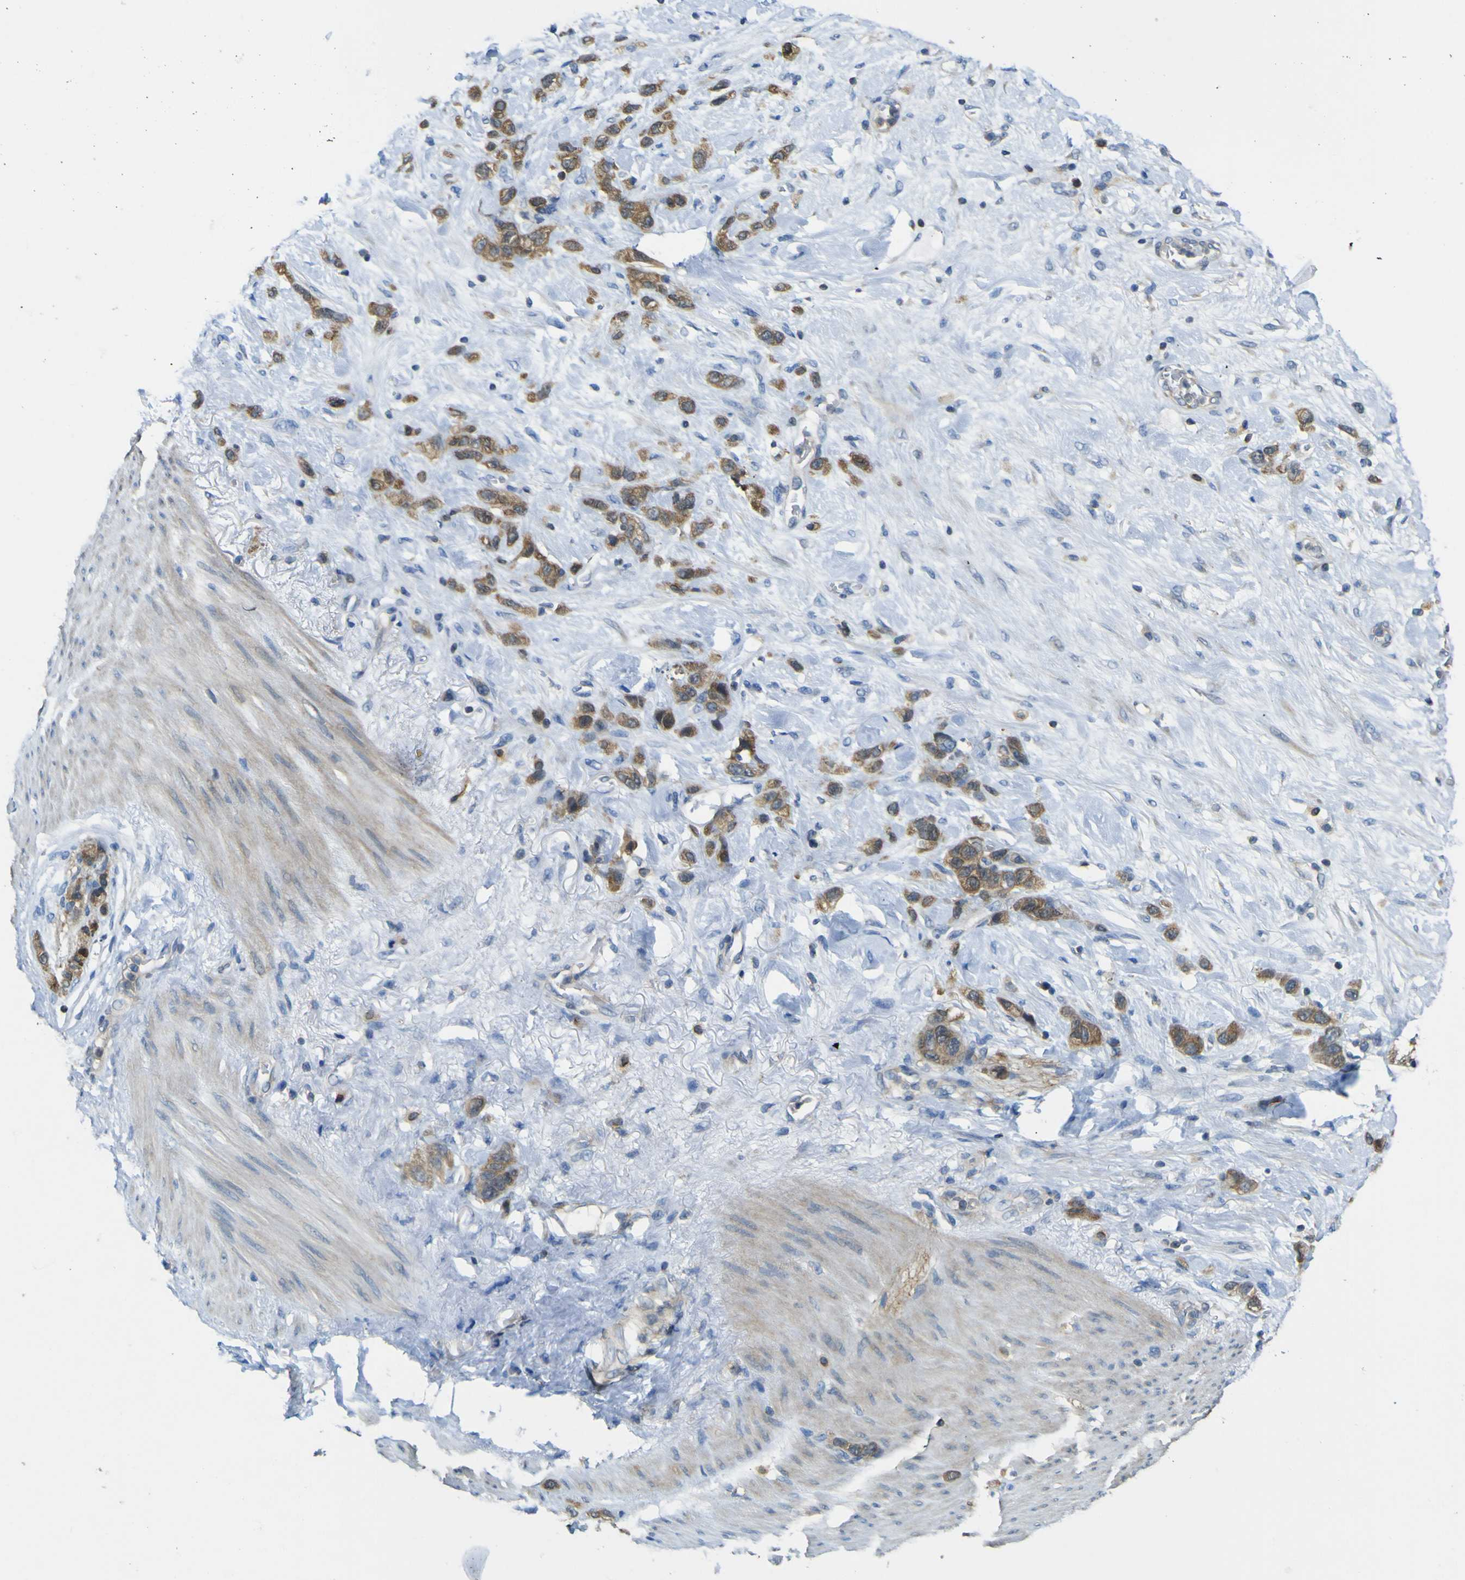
{"staining": {"intensity": "strong", "quantity": ">75%", "location": "cytoplasmic/membranous"}, "tissue": "stomach cancer", "cell_type": "Tumor cells", "image_type": "cancer", "snomed": [{"axis": "morphology", "description": "Adenocarcinoma, NOS"}, {"axis": "morphology", "description": "Adenocarcinoma, High grade"}, {"axis": "topography", "description": "Stomach, upper"}, {"axis": "topography", "description": "Stomach, lower"}], "caption": "A brown stain labels strong cytoplasmic/membranous positivity of a protein in human stomach adenocarcinoma tumor cells.", "gene": "EML2", "patient": {"sex": "female", "age": 65}}